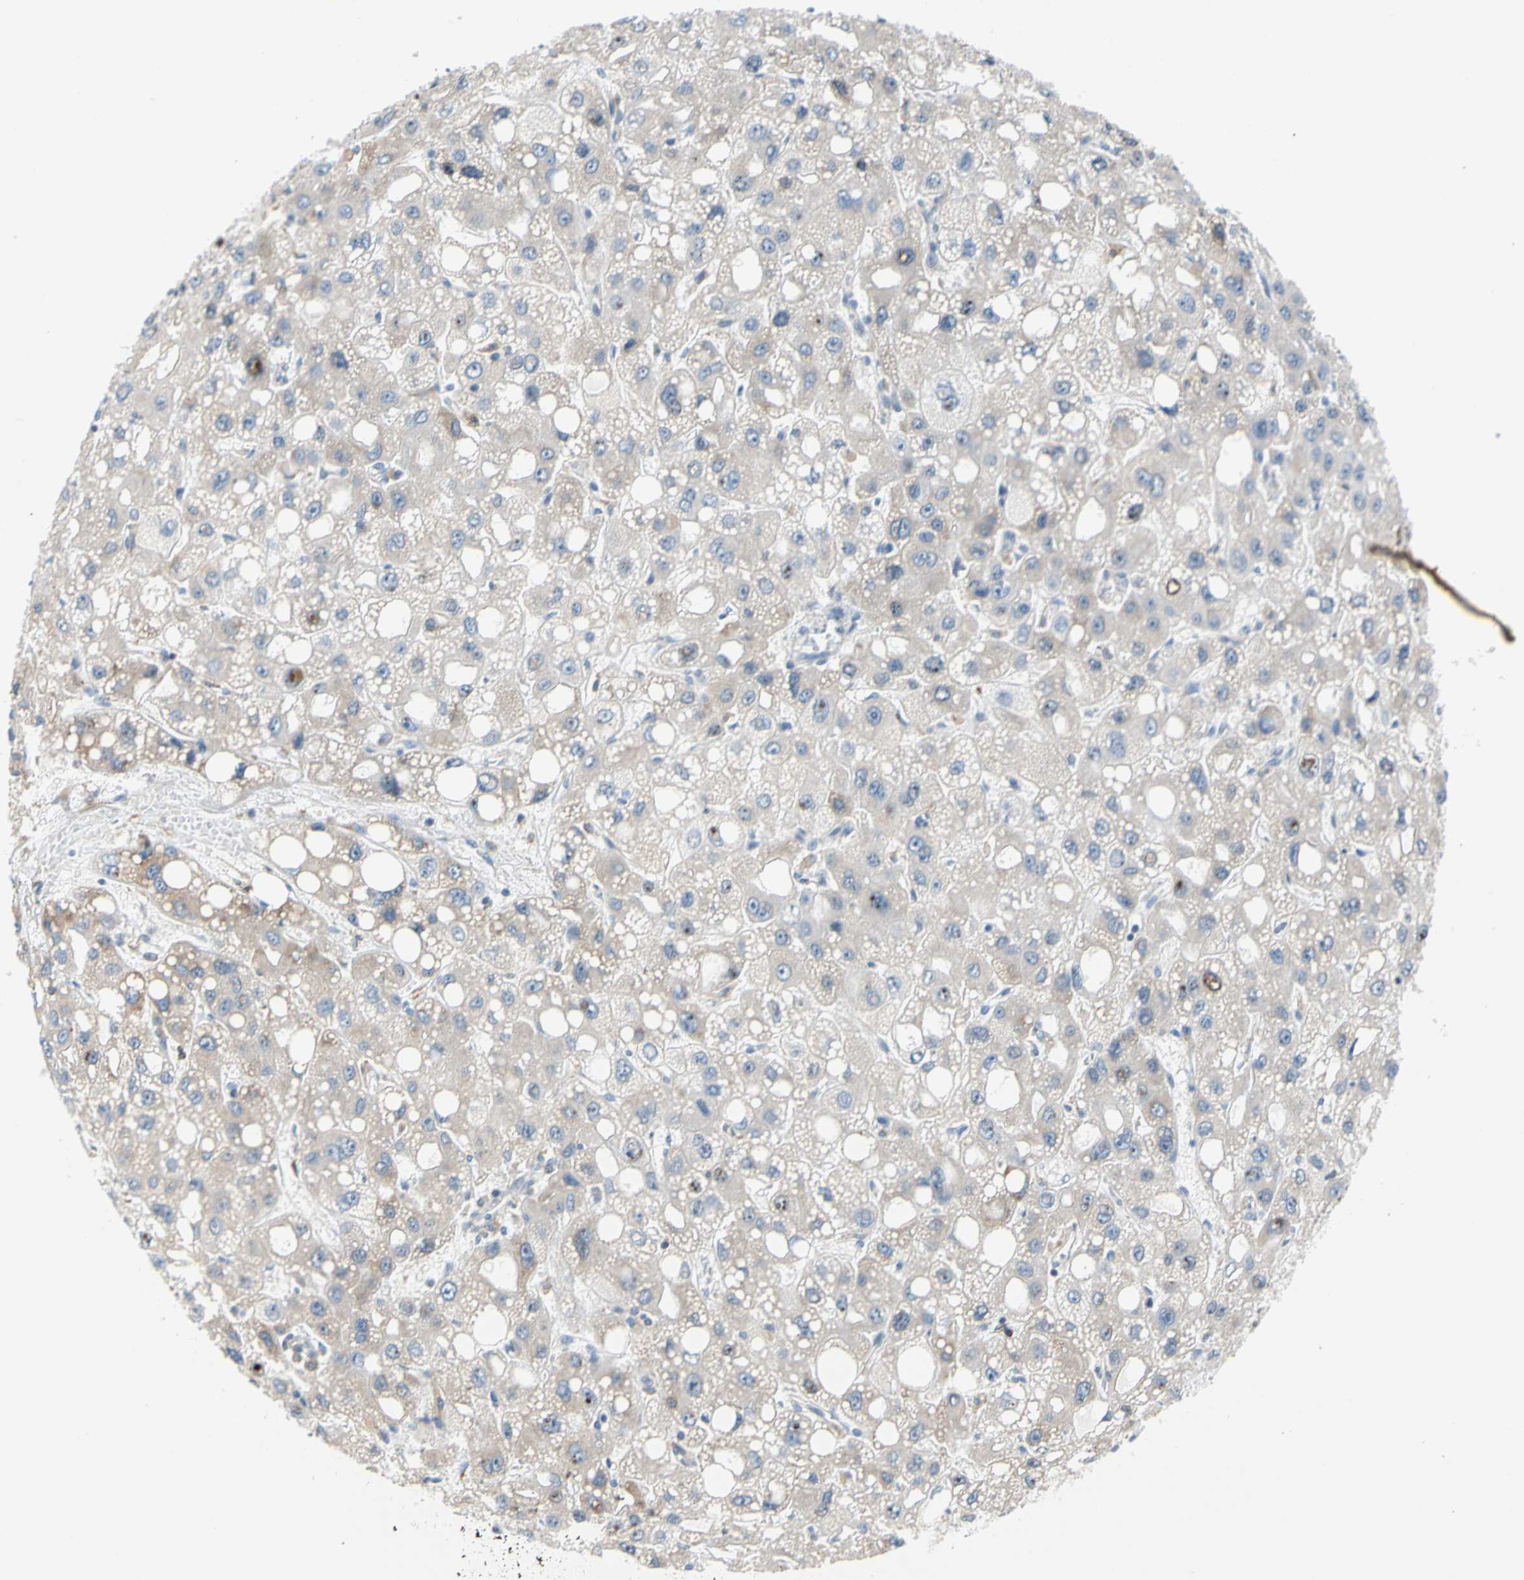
{"staining": {"intensity": "negative", "quantity": "none", "location": "none"}, "tissue": "liver cancer", "cell_type": "Tumor cells", "image_type": "cancer", "snomed": [{"axis": "morphology", "description": "Carcinoma, Hepatocellular, NOS"}, {"axis": "topography", "description": "Liver"}], "caption": "There is no significant staining in tumor cells of liver hepatocellular carcinoma.", "gene": "STXBP1", "patient": {"sex": "male", "age": 55}}